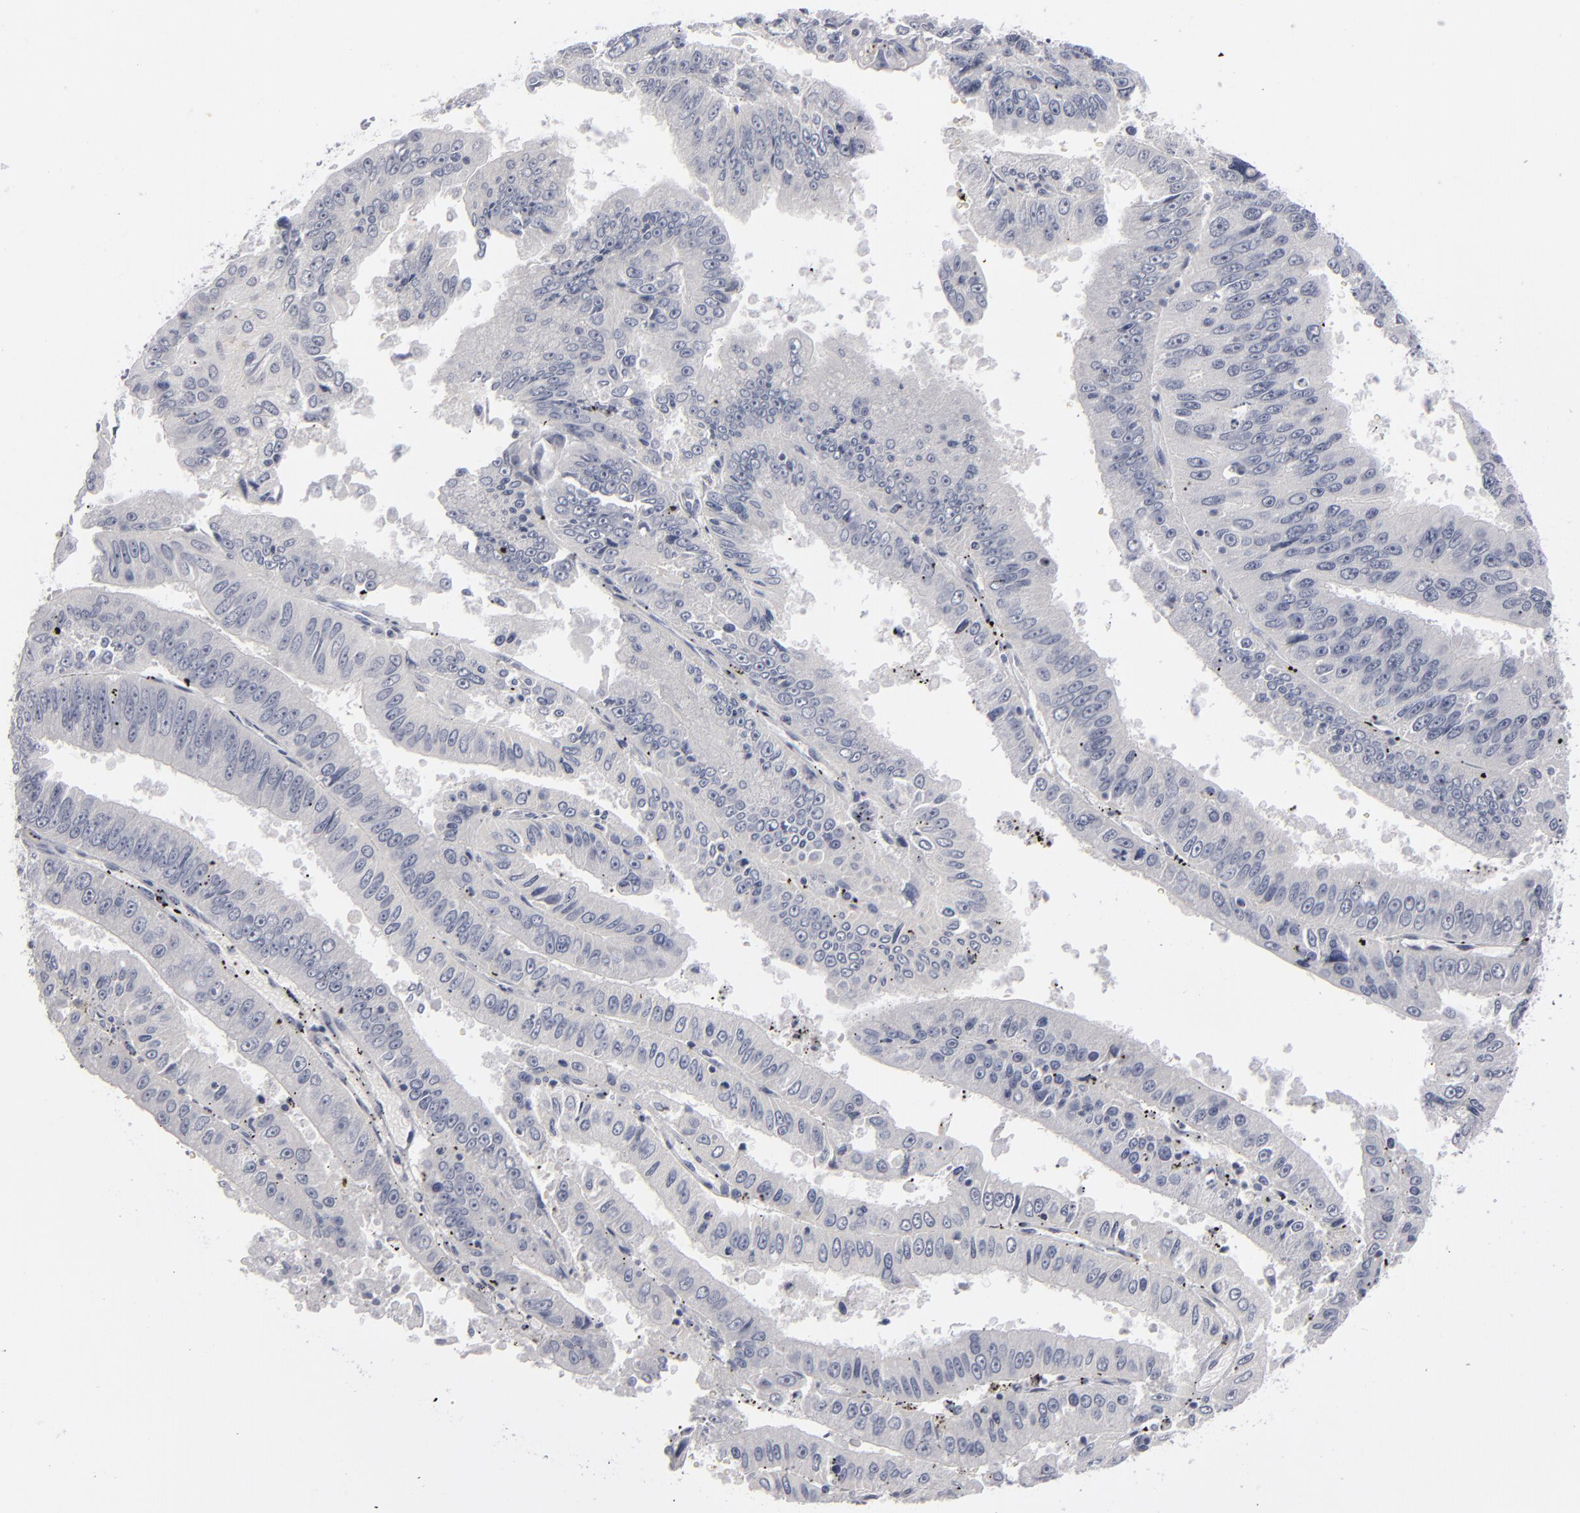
{"staining": {"intensity": "negative", "quantity": "none", "location": "none"}, "tissue": "endometrial cancer", "cell_type": "Tumor cells", "image_type": "cancer", "snomed": [{"axis": "morphology", "description": "Adenocarcinoma, NOS"}, {"axis": "topography", "description": "Endometrium"}], "caption": "IHC of endometrial adenocarcinoma exhibits no expression in tumor cells.", "gene": "KIAA1210", "patient": {"sex": "female", "age": 66}}